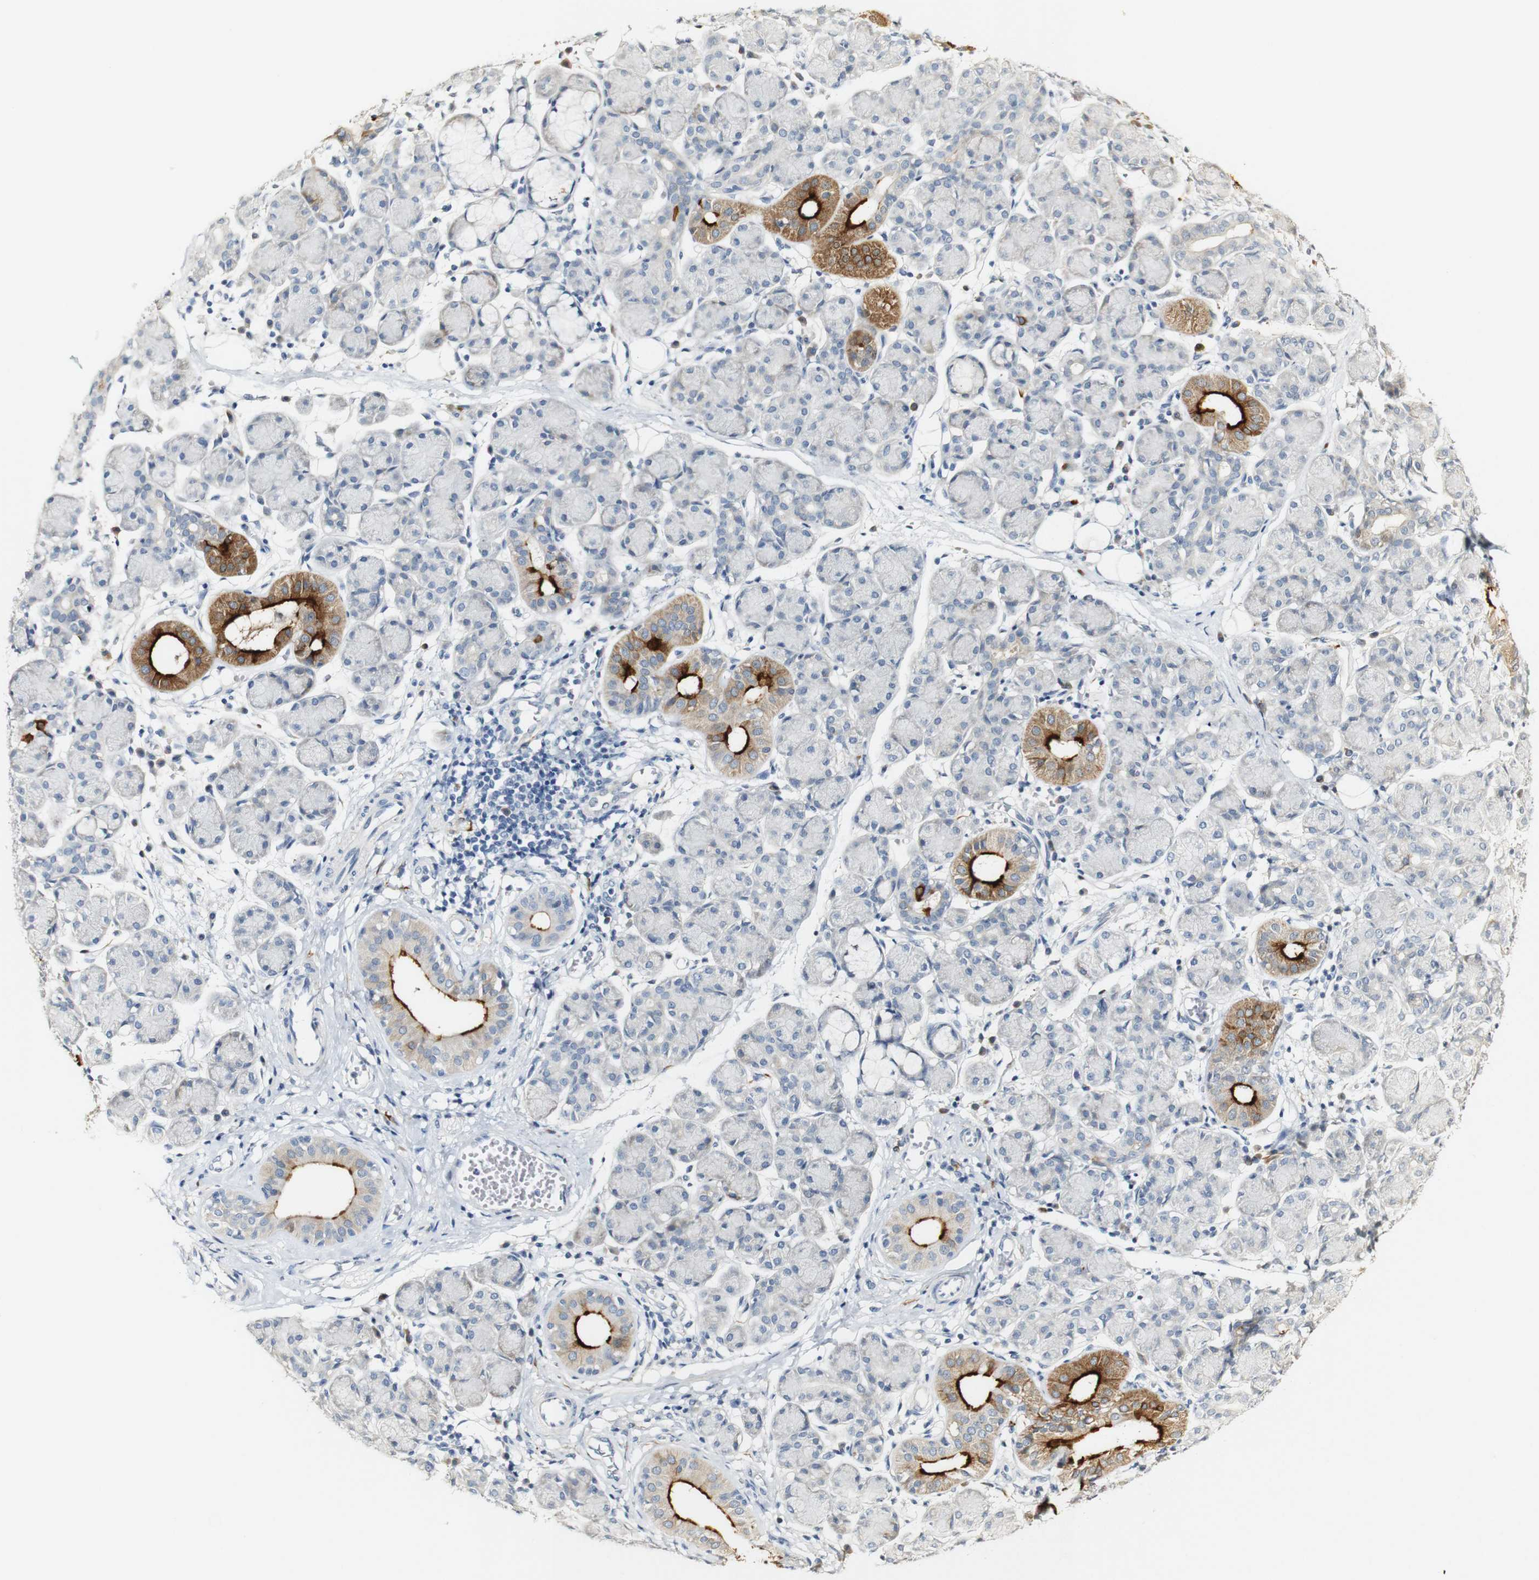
{"staining": {"intensity": "strong", "quantity": "<25%", "location": "cytoplasmic/membranous"}, "tissue": "salivary gland", "cell_type": "Glandular cells", "image_type": "normal", "snomed": [{"axis": "morphology", "description": "Normal tissue, NOS"}, {"axis": "morphology", "description": "Inflammation, NOS"}, {"axis": "topography", "description": "Lymph node"}, {"axis": "topography", "description": "Salivary gland"}], "caption": "The micrograph exhibits immunohistochemical staining of normal salivary gland. There is strong cytoplasmic/membranous positivity is seen in about <25% of glandular cells.", "gene": "FMO3", "patient": {"sex": "male", "age": 3}}